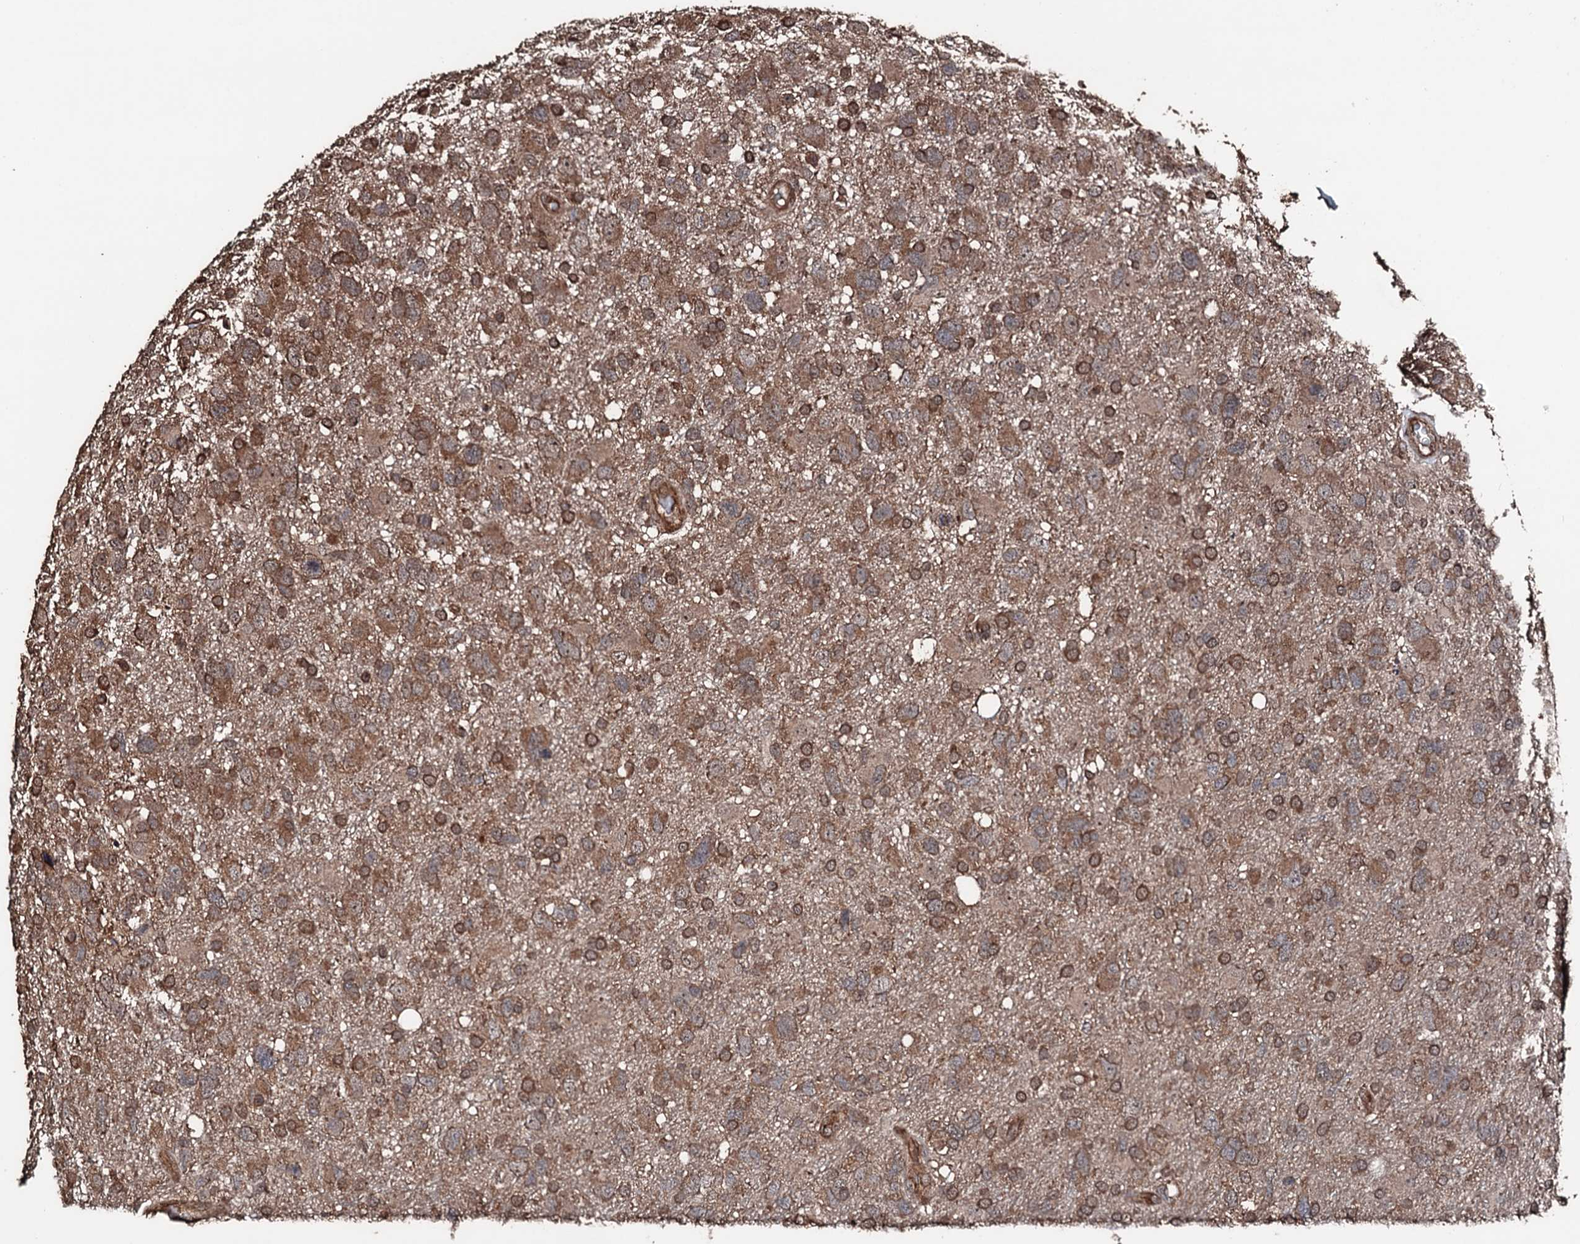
{"staining": {"intensity": "moderate", "quantity": ">75%", "location": "cytoplasmic/membranous"}, "tissue": "glioma", "cell_type": "Tumor cells", "image_type": "cancer", "snomed": [{"axis": "morphology", "description": "Glioma, malignant, High grade"}, {"axis": "topography", "description": "Brain"}], "caption": "Tumor cells exhibit moderate cytoplasmic/membranous positivity in approximately >75% of cells in glioma.", "gene": "KIF18A", "patient": {"sex": "male", "age": 61}}